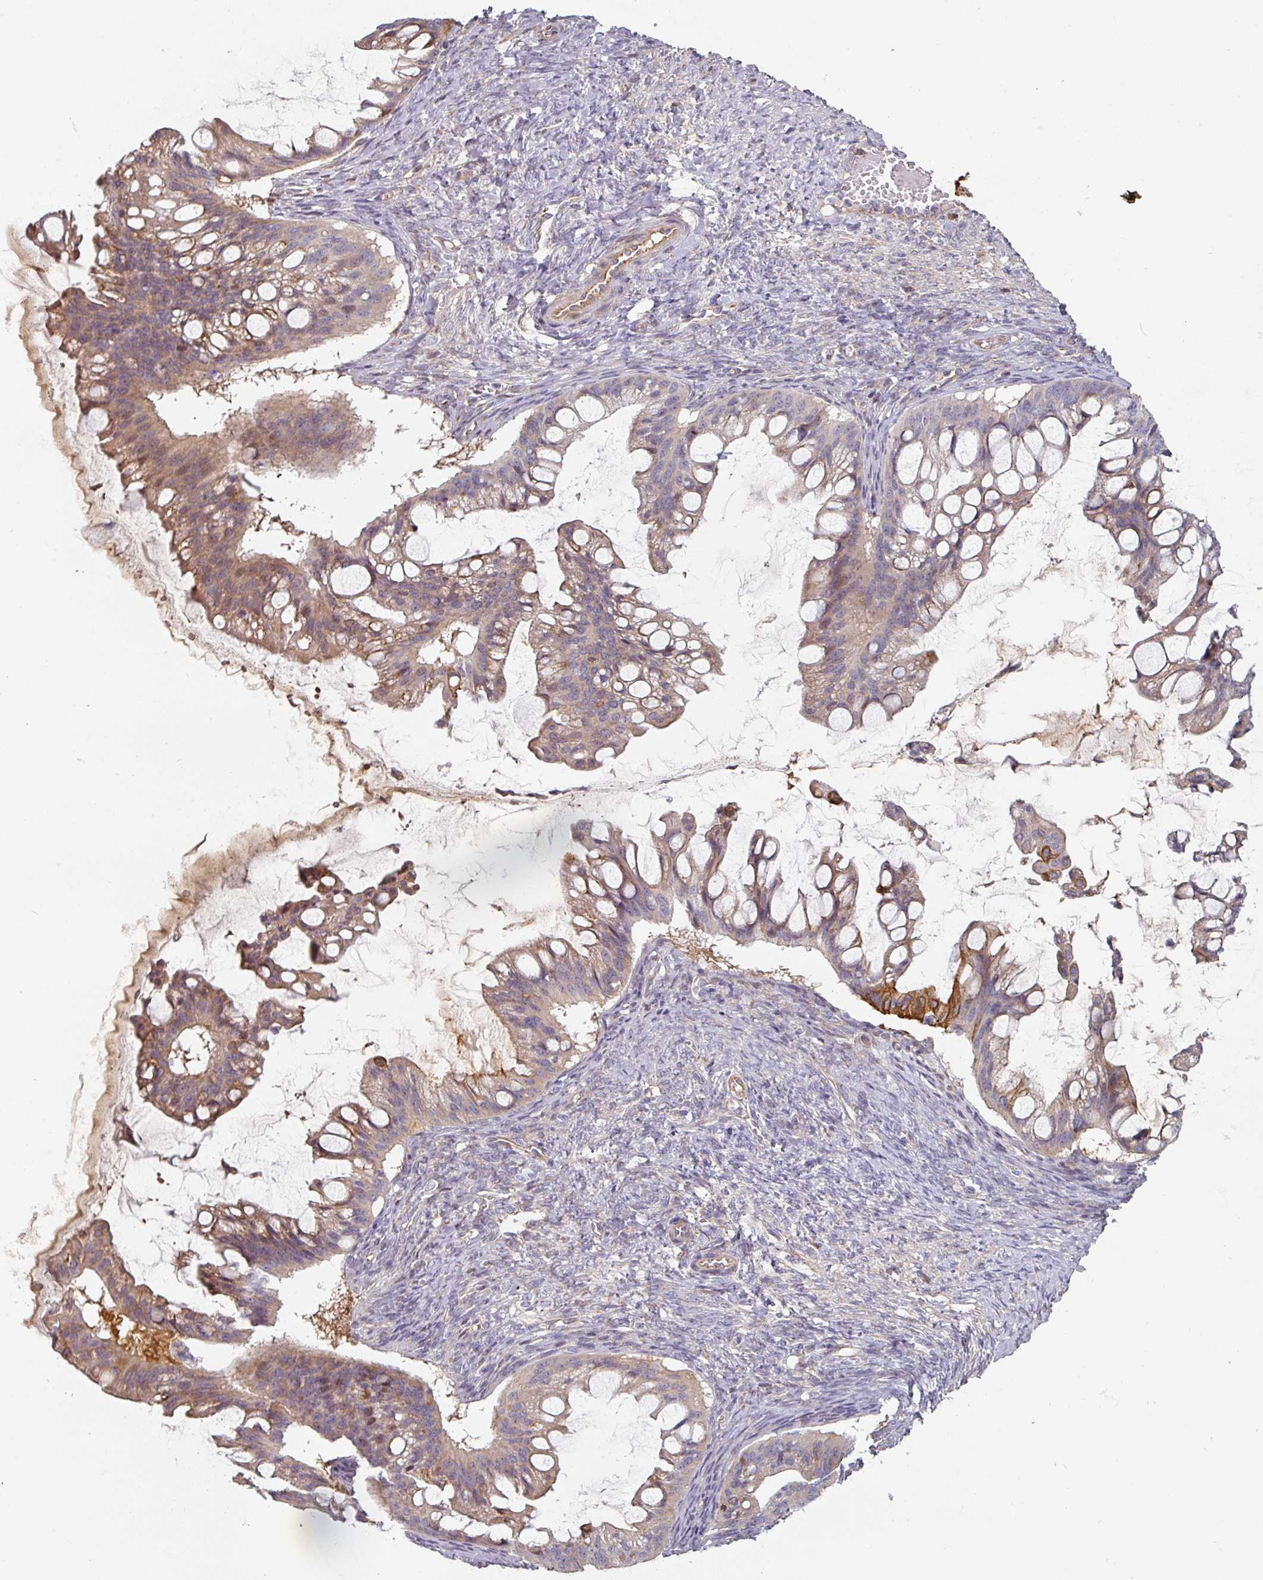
{"staining": {"intensity": "weak", "quantity": ">75%", "location": "cytoplasmic/membranous"}, "tissue": "ovarian cancer", "cell_type": "Tumor cells", "image_type": "cancer", "snomed": [{"axis": "morphology", "description": "Cystadenocarcinoma, mucinous, NOS"}, {"axis": "topography", "description": "Ovary"}], "caption": "The histopathology image shows a brown stain indicating the presence of a protein in the cytoplasmic/membranous of tumor cells in ovarian cancer.", "gene": "CEP78", "patient": {"sex": "female", "age": 73}}